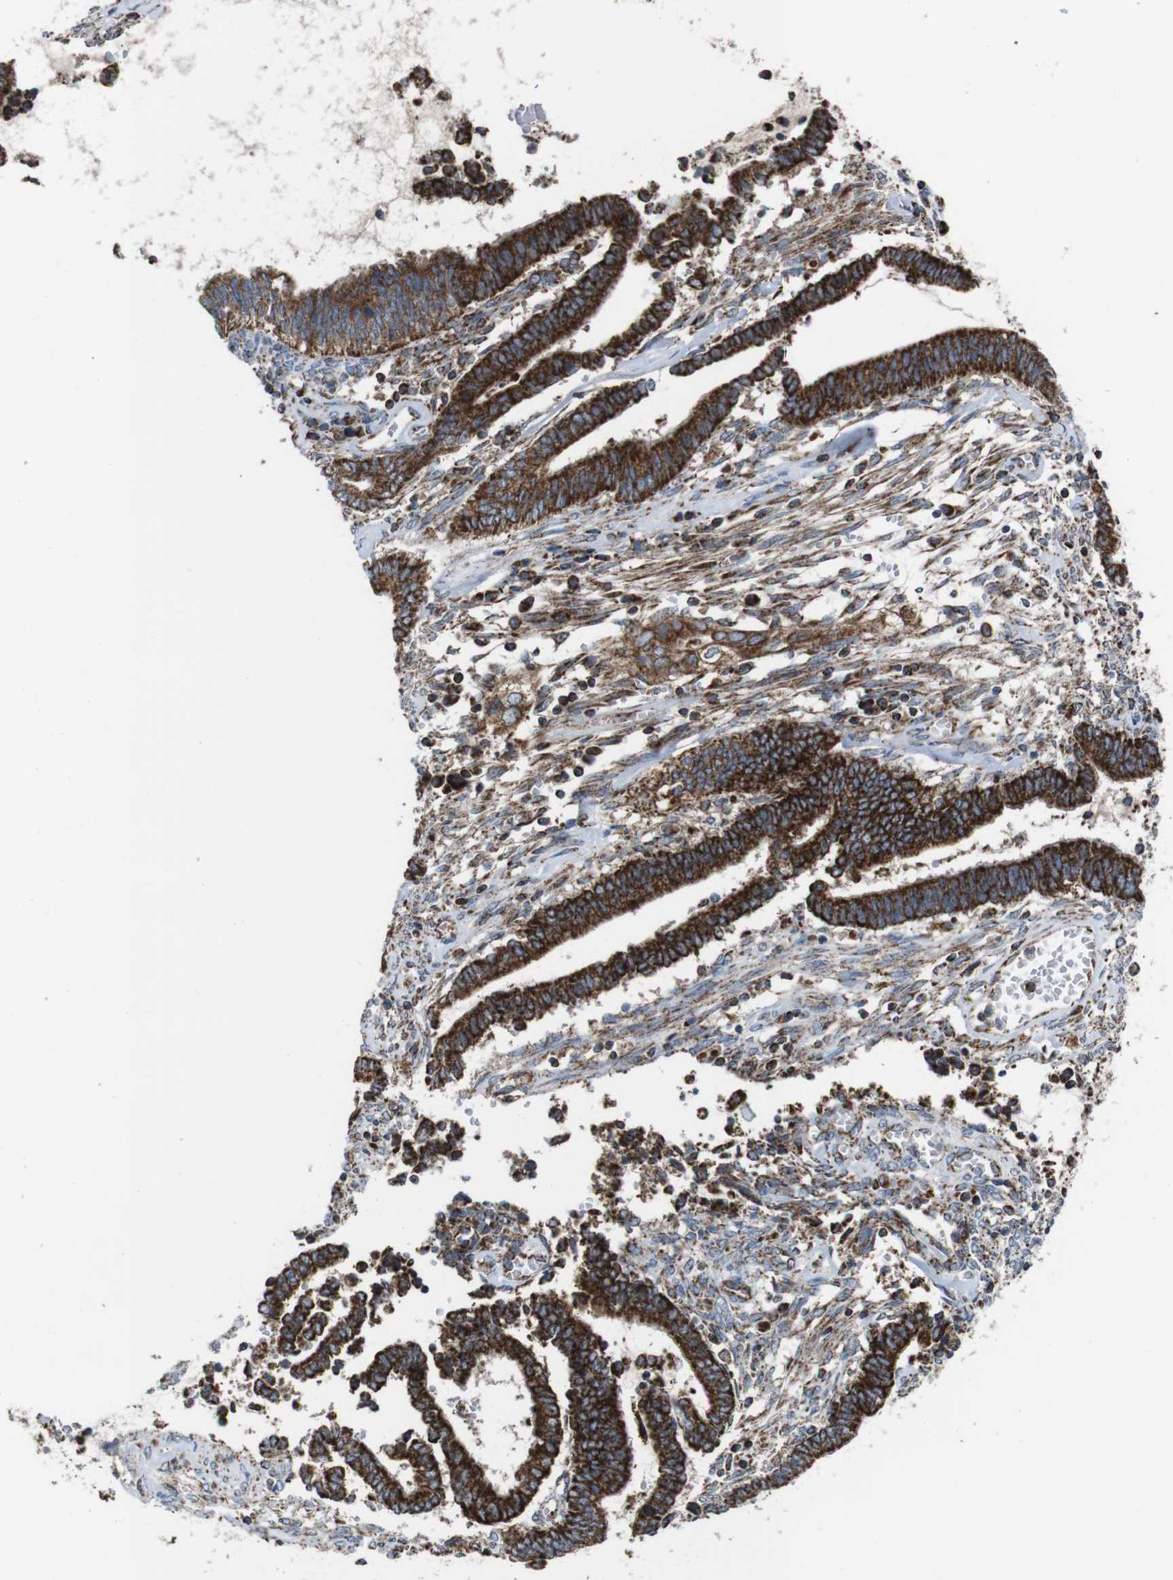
{"staining": {"intensity": "strong", "quantity": ">75%", "location": "cytoplasmic/membranous"}, "tissue": "cervical cancer", "cell_type": "Tumor cells", "image_type": "cancer", "snomed": [{"axis": "morphology", "description": "Adenocarcinoma, NOS"}, {"axis": "topography", "description": "Cervix"}], "caption": "There is high levels of strong cytoplasmic/membranous positivity in tumor cells of cervical cancer, as demonstrated by immunohistochemical staining (brown color).", "gene": "HK1", "patient": {"sex": "female", "age": 44}}